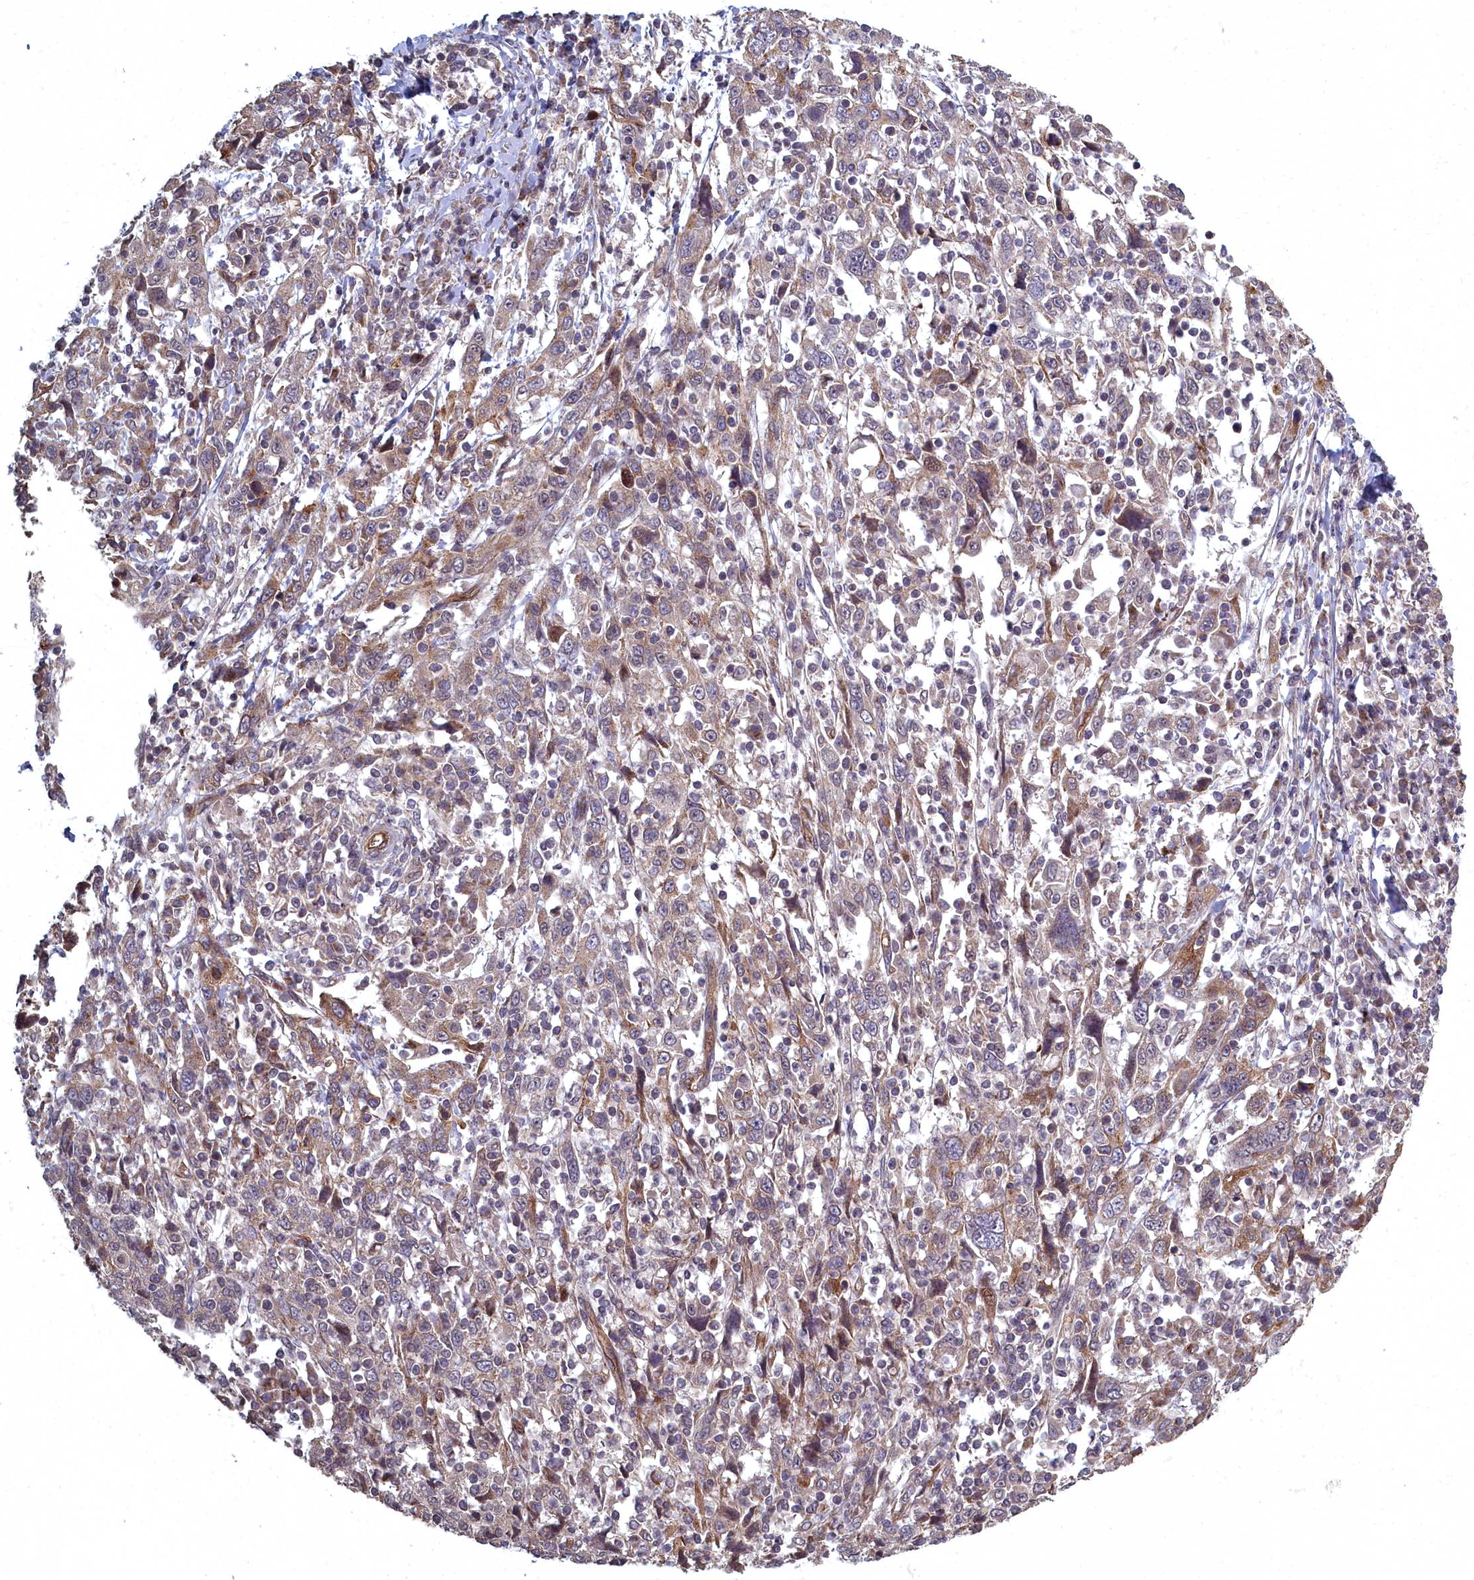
{"staining": {"intensity": "moderate", "quantity": "25%-75%", "location": "cytoplasmic/membranous,nuclear"}, "tissue": "cervical cancer", "cell_type": "Tumor cells", "image_type": "cancer", "snomed": [{"axis": "morphology", "description": "Squamous cell carcinoma, NOS"}, {"axis": "topography", "description": "Cervix"}], "caption": "An image of cervical cancer (squamous cell carcinoma) stained for a protein exhibits moderate cytoplasmic/membranous and nuclear brown staining in tumor cells. Immunohistochemistry (ihc) stains the protein in brown and the nuclei are stained blue.", "gene": "TSPYL4", "patient": {"sex": "female", "age": 46}}